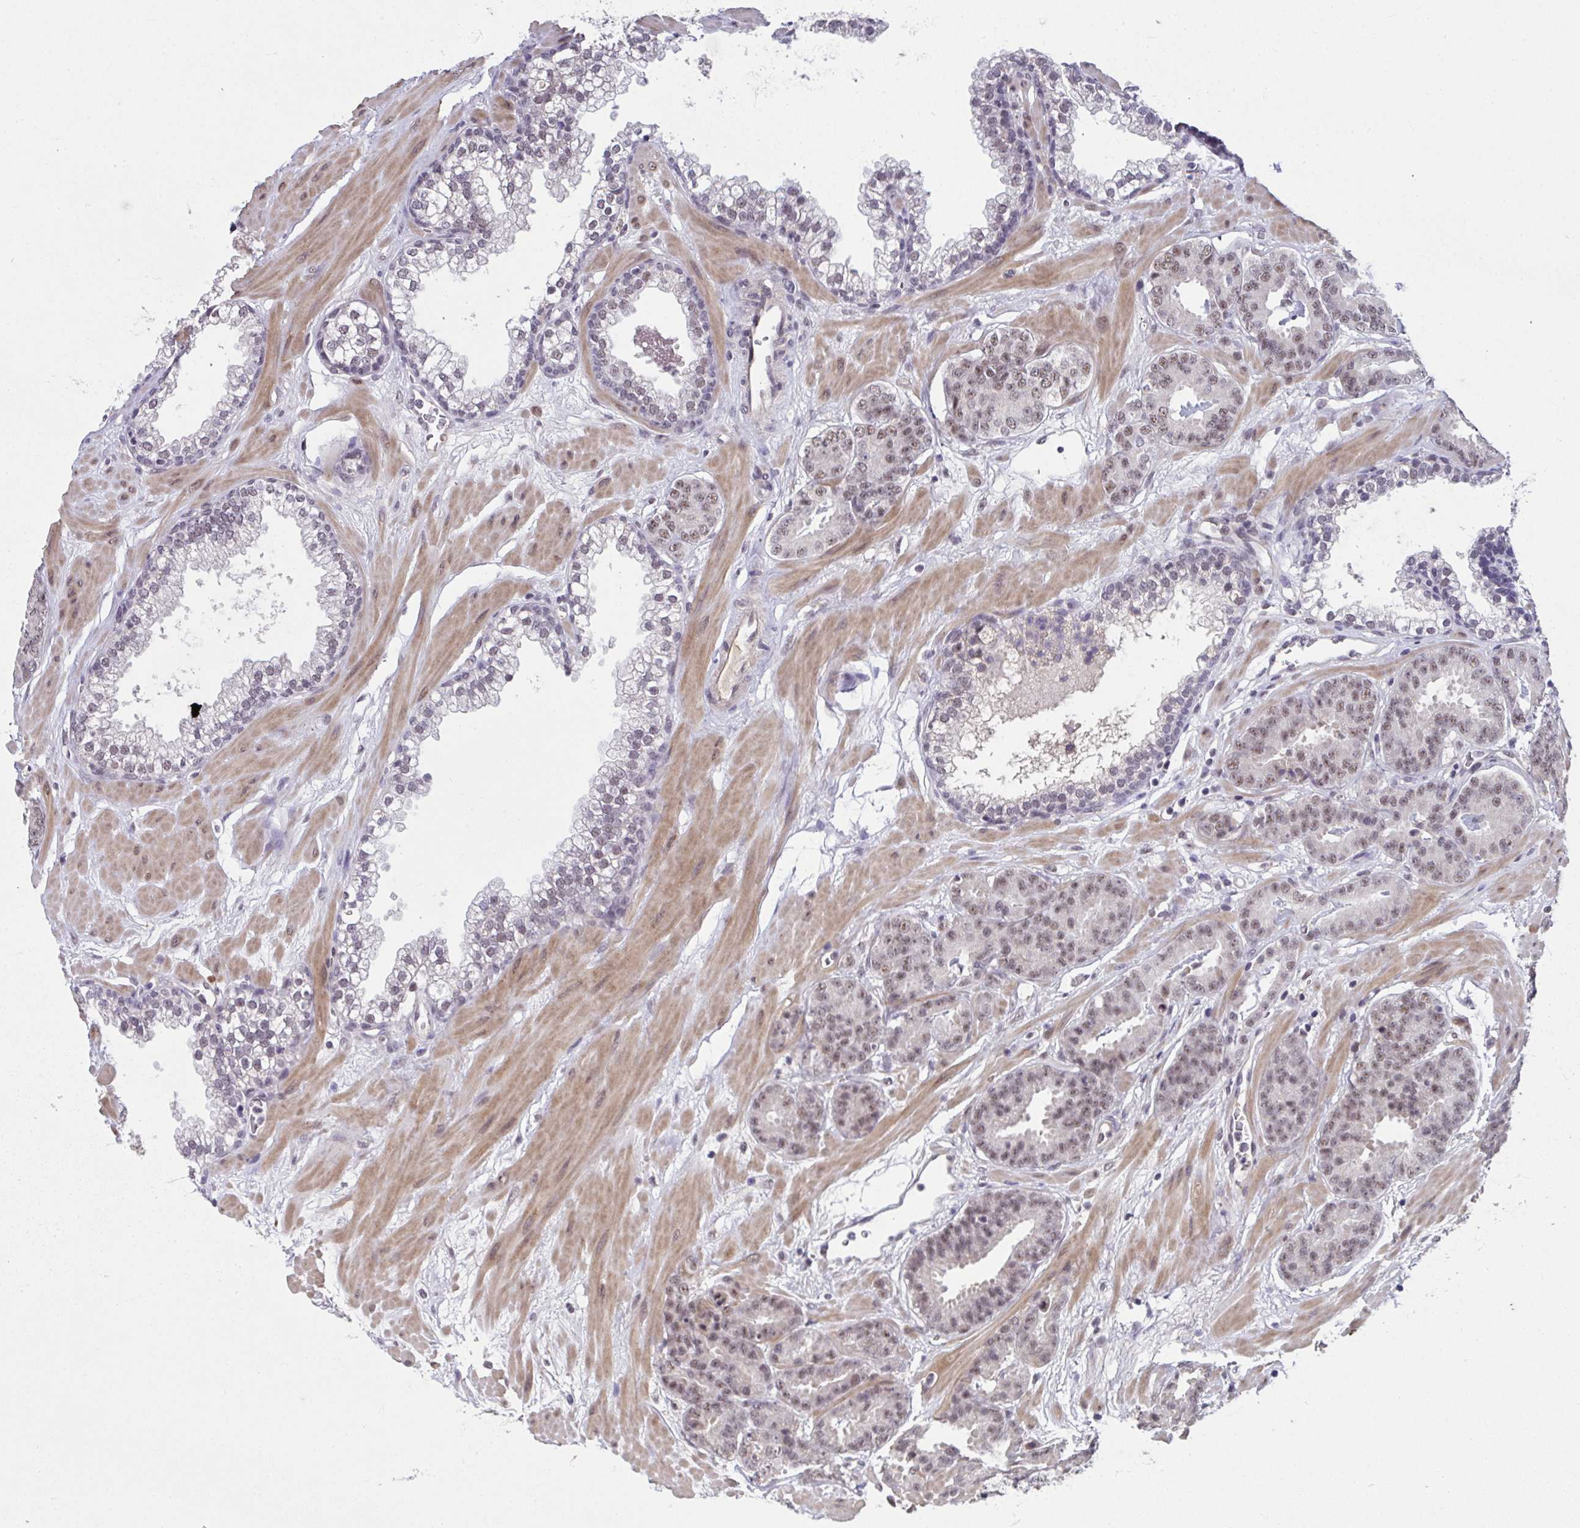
{"staining": {"intensity": "weak", "quantity": ">75%", "location": "nuclear"}, "tissue": "prostate cancer", "cell_type": "Tumor cells", "image_type": "cancer", "snomed": [{"axis": "morphology", "description": "Adenocarcinoma, Low grade"}, {"axis": "topography", "description": "Prostate"}], "caption": "Tumor cells exhibit low levels of weak nuclear positivity in approximately >75% of cells in low-grade adenocarcinoma (prostate).", "gene": "RBBP6", "patient": {"sex": "male", "age": 62}}